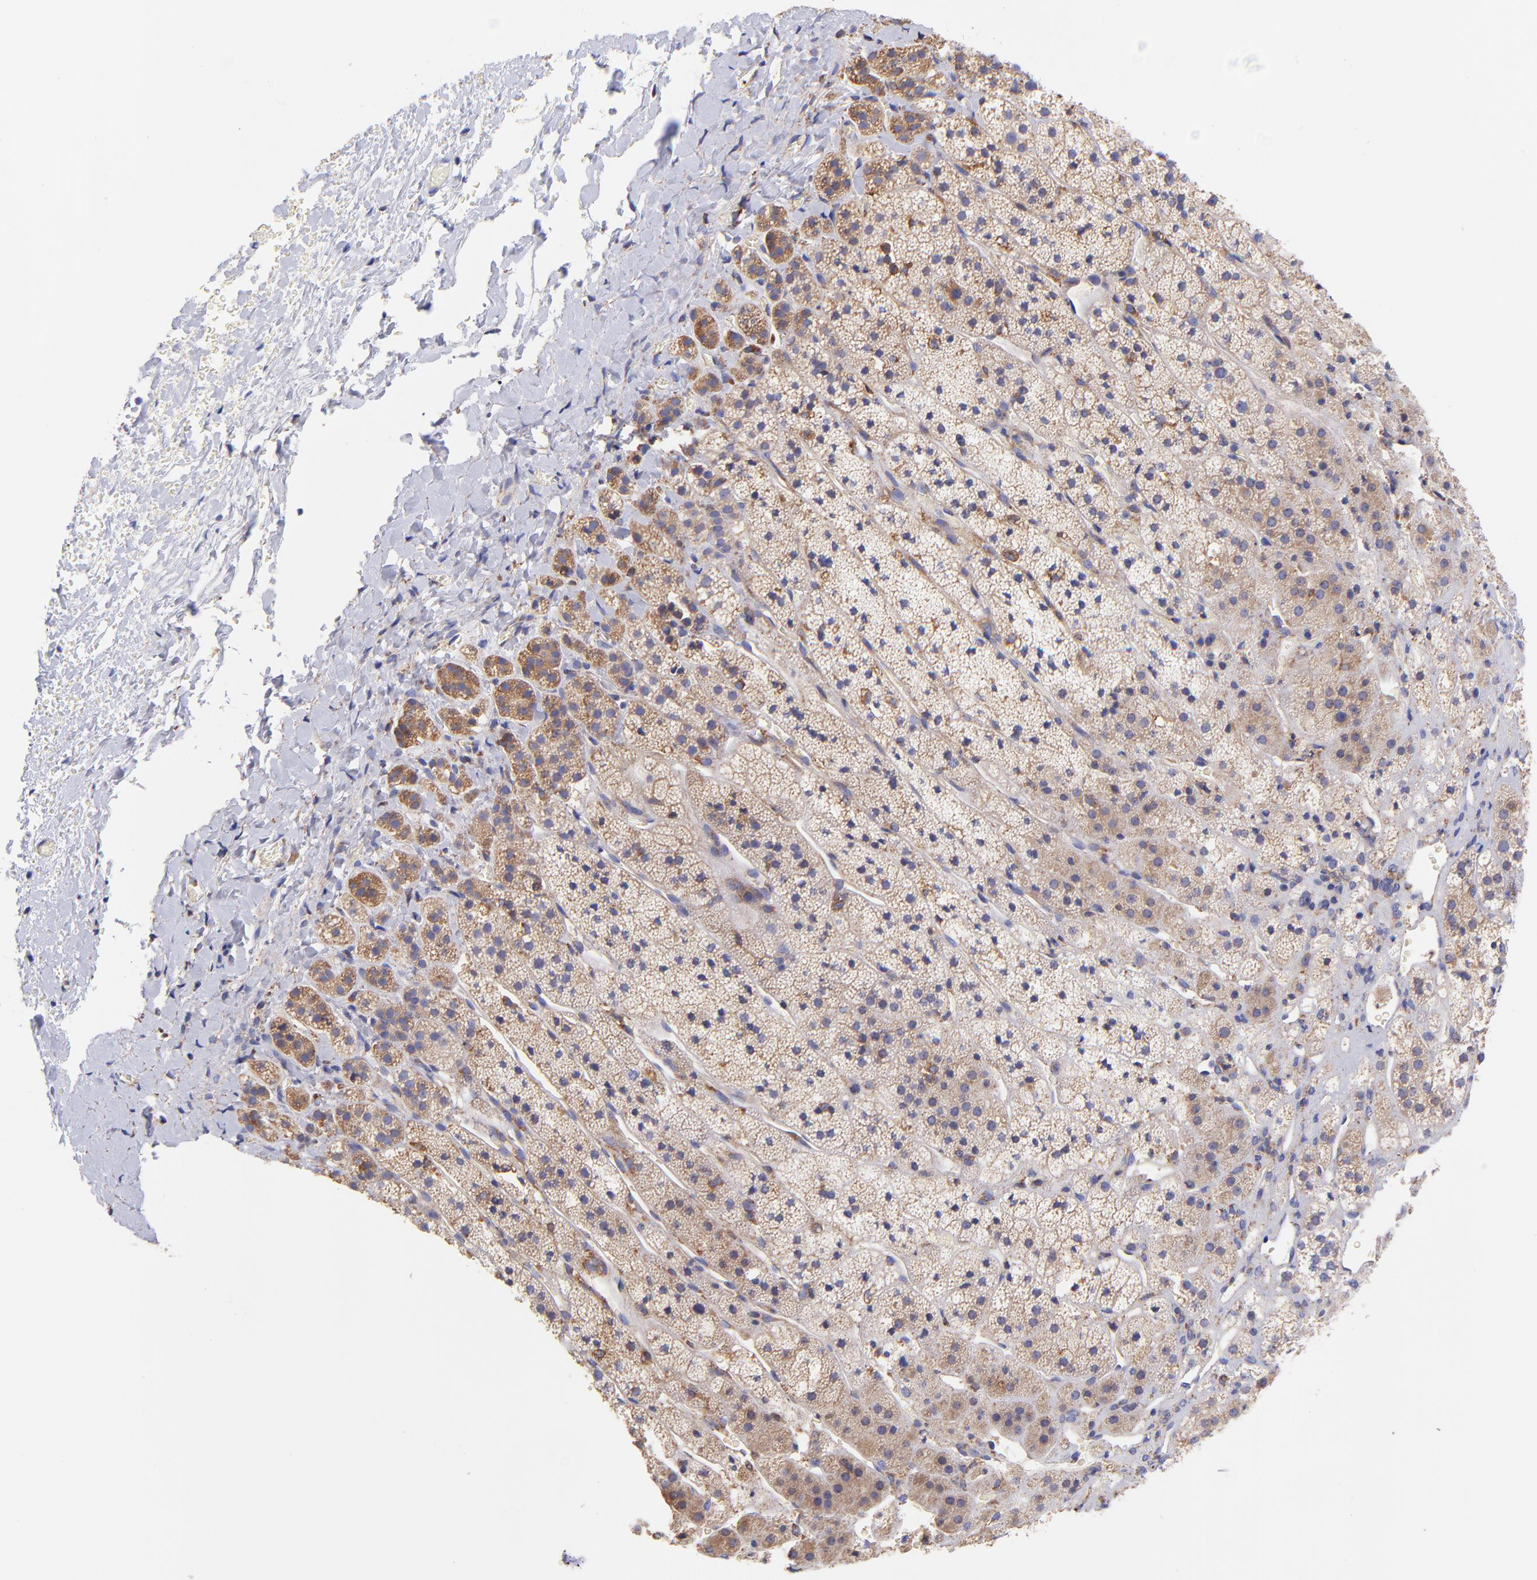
{"staining": {"intensity": "moderate", "quantity": "25%-75%", "location": "cytoplasmic/membranous"}, "tissue": "adrenal gland", "cell_type": "Glandular cells", "image_type": "normal", "snomed": [{"axis": "morphology", "description": "Normal tissue, NOS"}, {"axis": "topography", "description": "Adrenal gland"}], "caption": "Adrenal gland was stained to show a protein in brown. There is medium levels of moderate cytoplasmic/membranous positivity in about 25%-75% of glandular cells. (DAB (3,3'-diaminobenzidine) IHC, brown staining for protein, blue staining for nuclei).", "gene": "PREX1", "patient": {"sex": "female", "age": 44}}